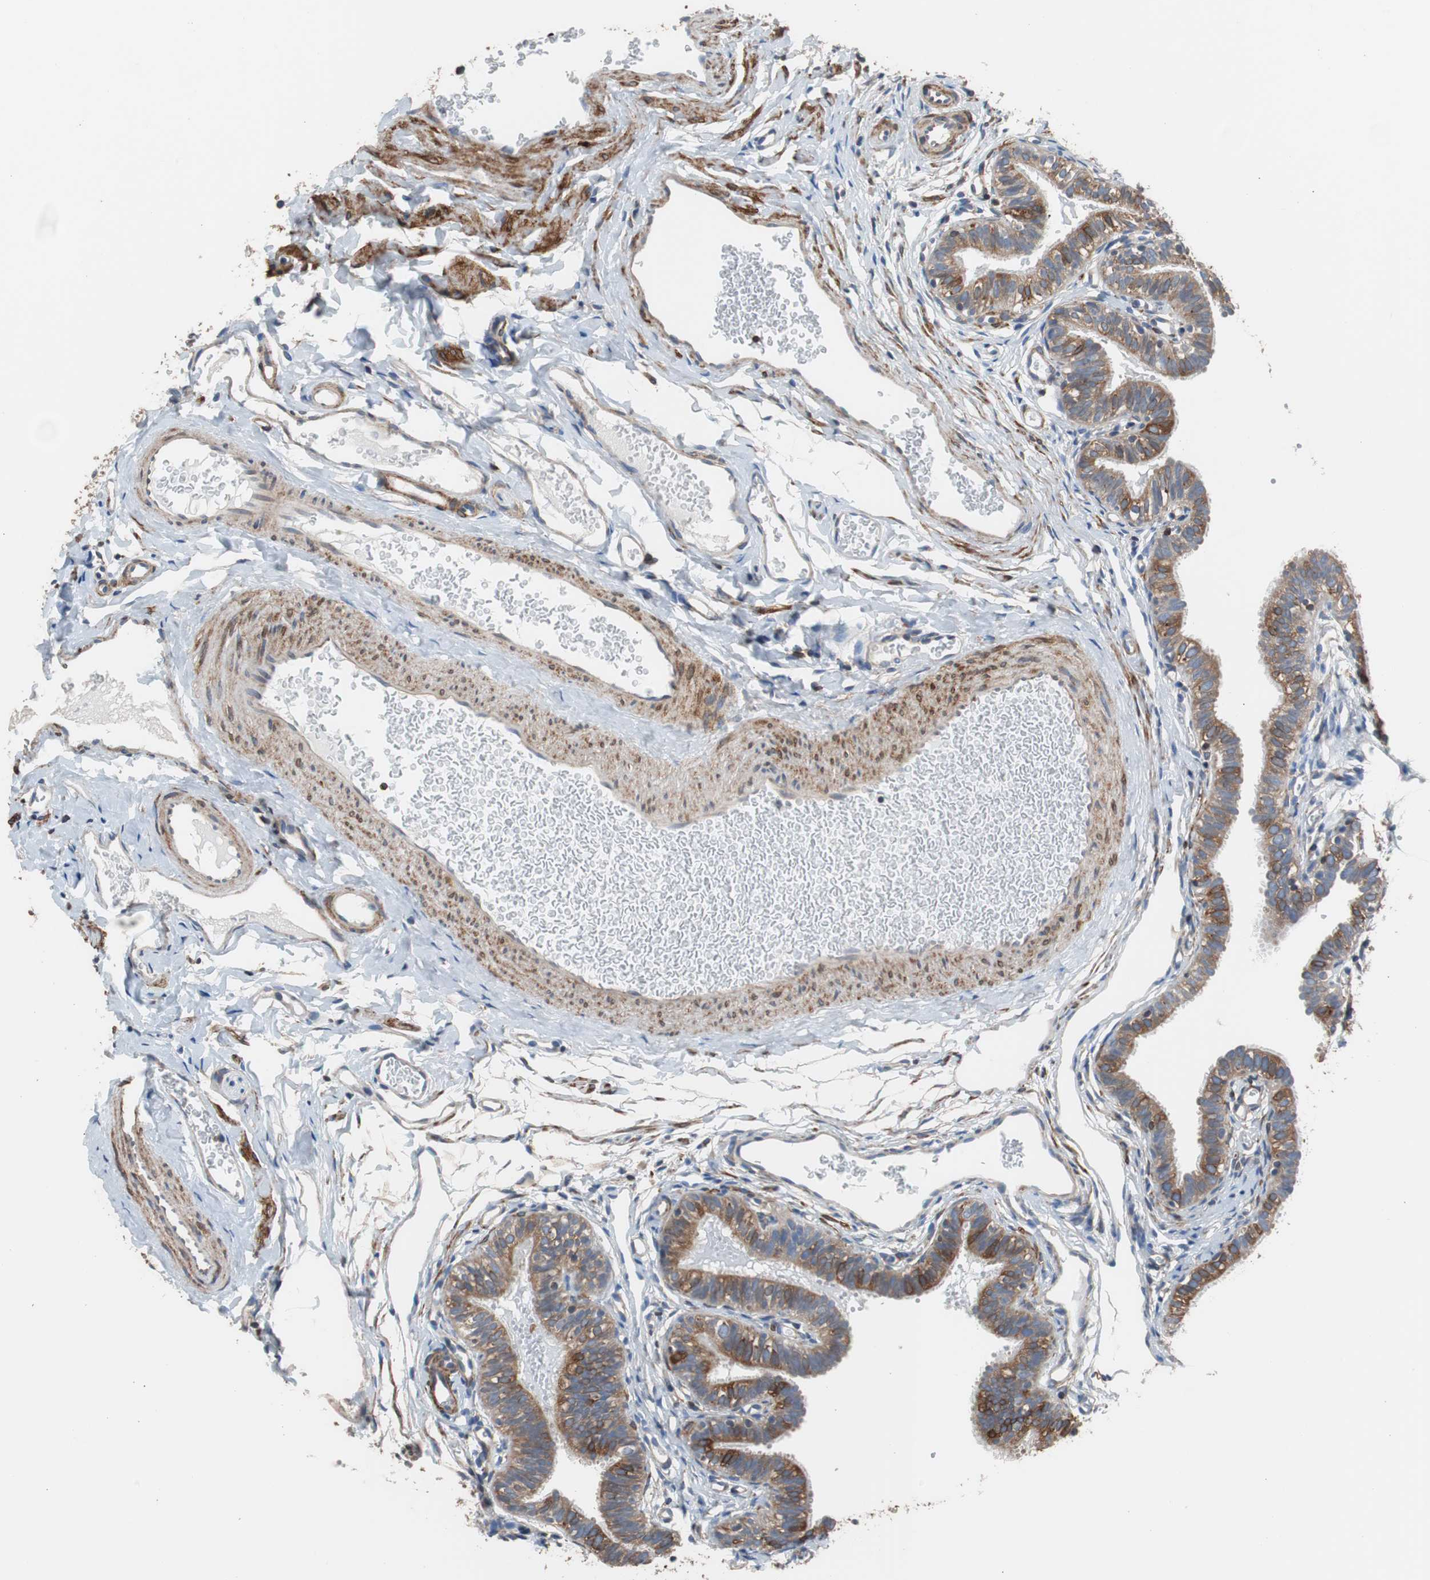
{"staining": {"intensity": "moderate", "quantity": ">75%", "location": "cytoplasmic/membranous"}, "tissue": "fallopian tube", "cell_type": "Glandular cells", "image_type": "normal", "snomed": [{"axis": "morphology", "description": "Normal tissue, NOS"}, {"axis": "topography", "description": "Fallopian tube"}, {"axis": "topography", "description": "Placenta"}], "caption": "The histopathology image reveals a brown stain indicating the presence of a protein in the cytoplasmic/membranous of glandular cells in fallopian tube. The staining is performed using DAB brown chromogen to label protein expression. The nuclei are counter-stained blue using hematoxylin.", "gene": "PBXIP1", "patient": {"sex": "female", "age": 34}}